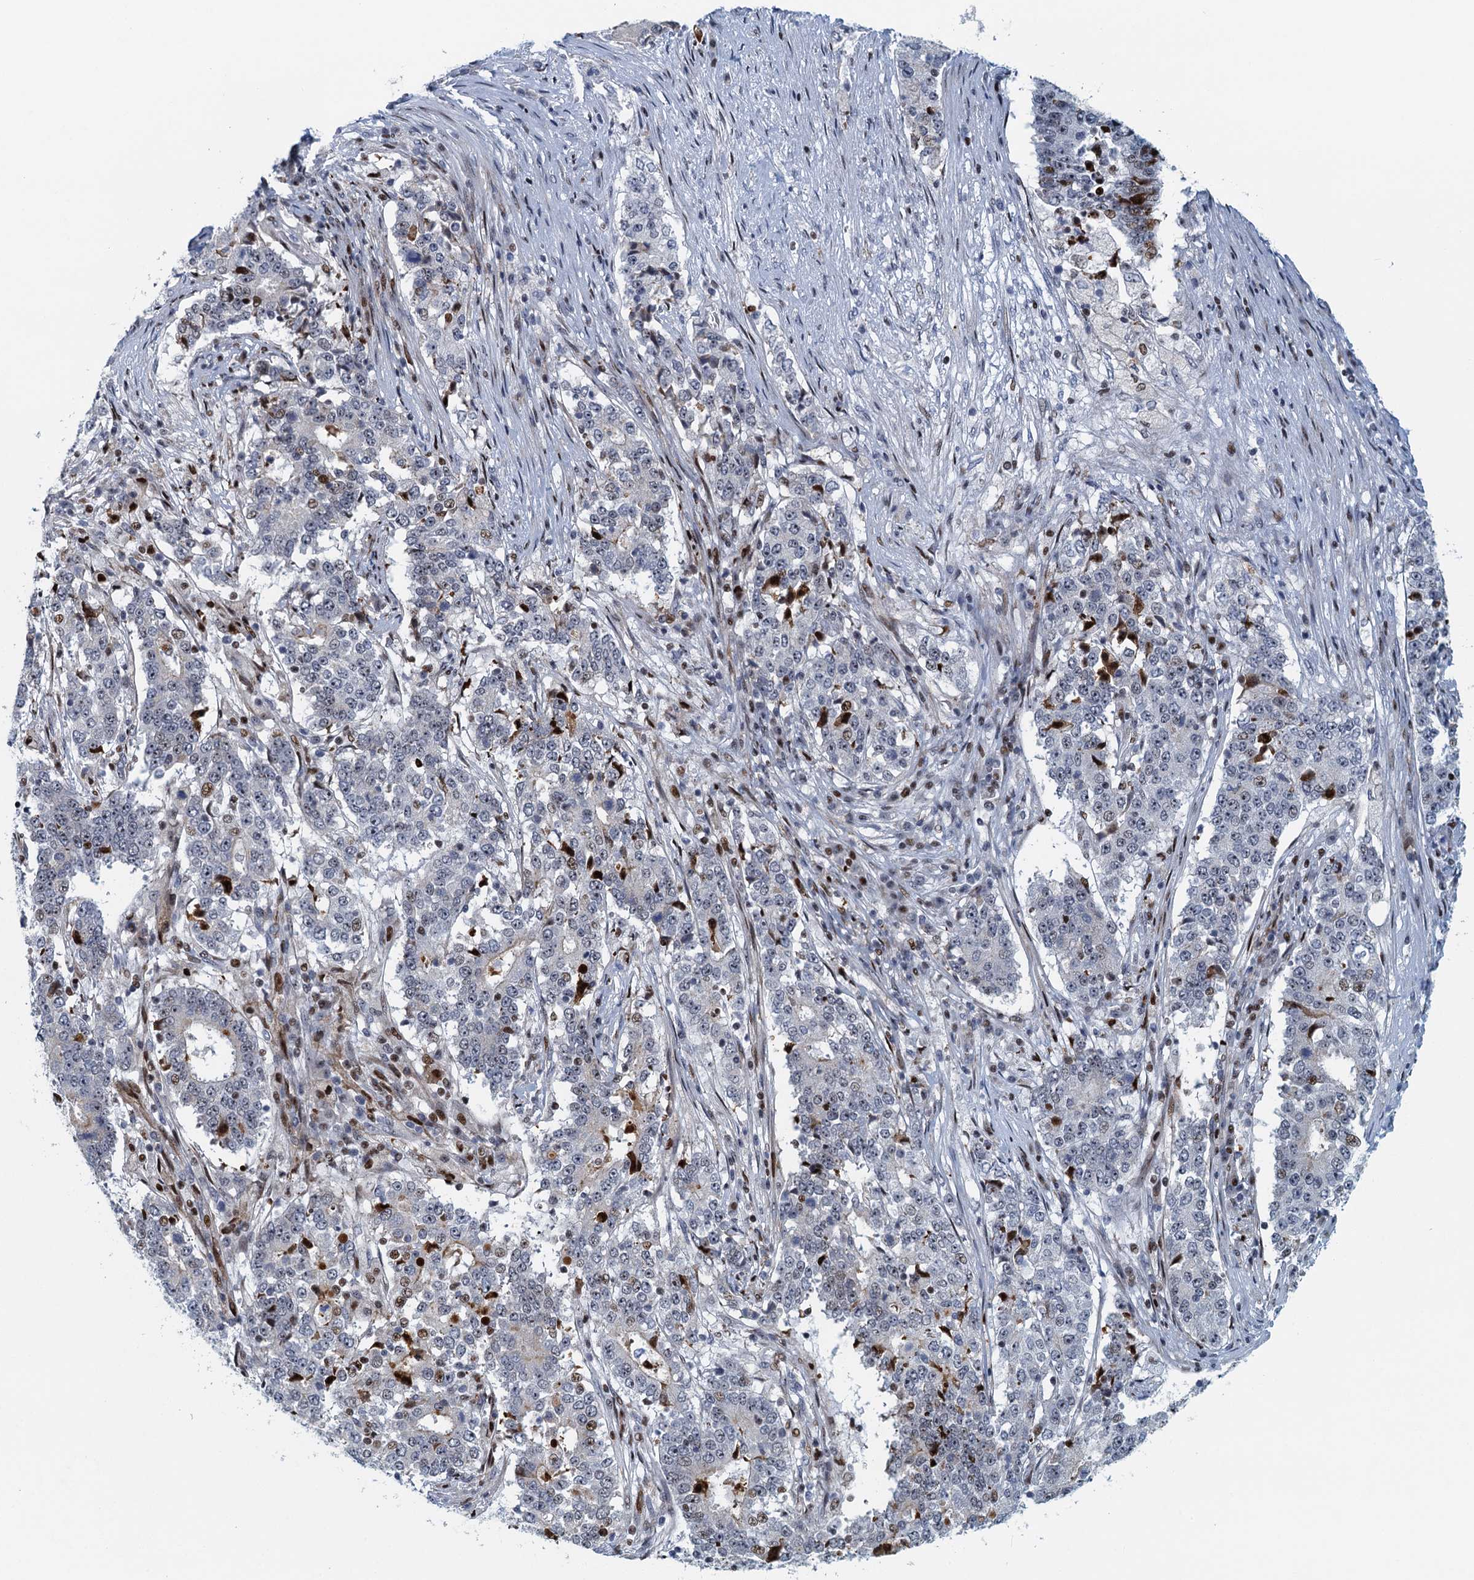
{"staining": {"intensity": "moderate", "quantity": "<25%", "location": "nuclear"}, "tissue": "stomach cancer", "cell_type": "Tumor cells", "image_type": "cancer", "snomed": [{"axis": "morphology", "description": "Adenocarcinoma, NOS"}, {"axis": "topography", "description": "Stomach"}], "caption": "A histopathology image showing moderate nuclear positivity in about <25% of tumor cells in stomach adenocarcinoma, as visualized by brown immunohistochemical staining.", "gene": "ANKRD13D", "patient": {"sex": "male", "age": 59}}